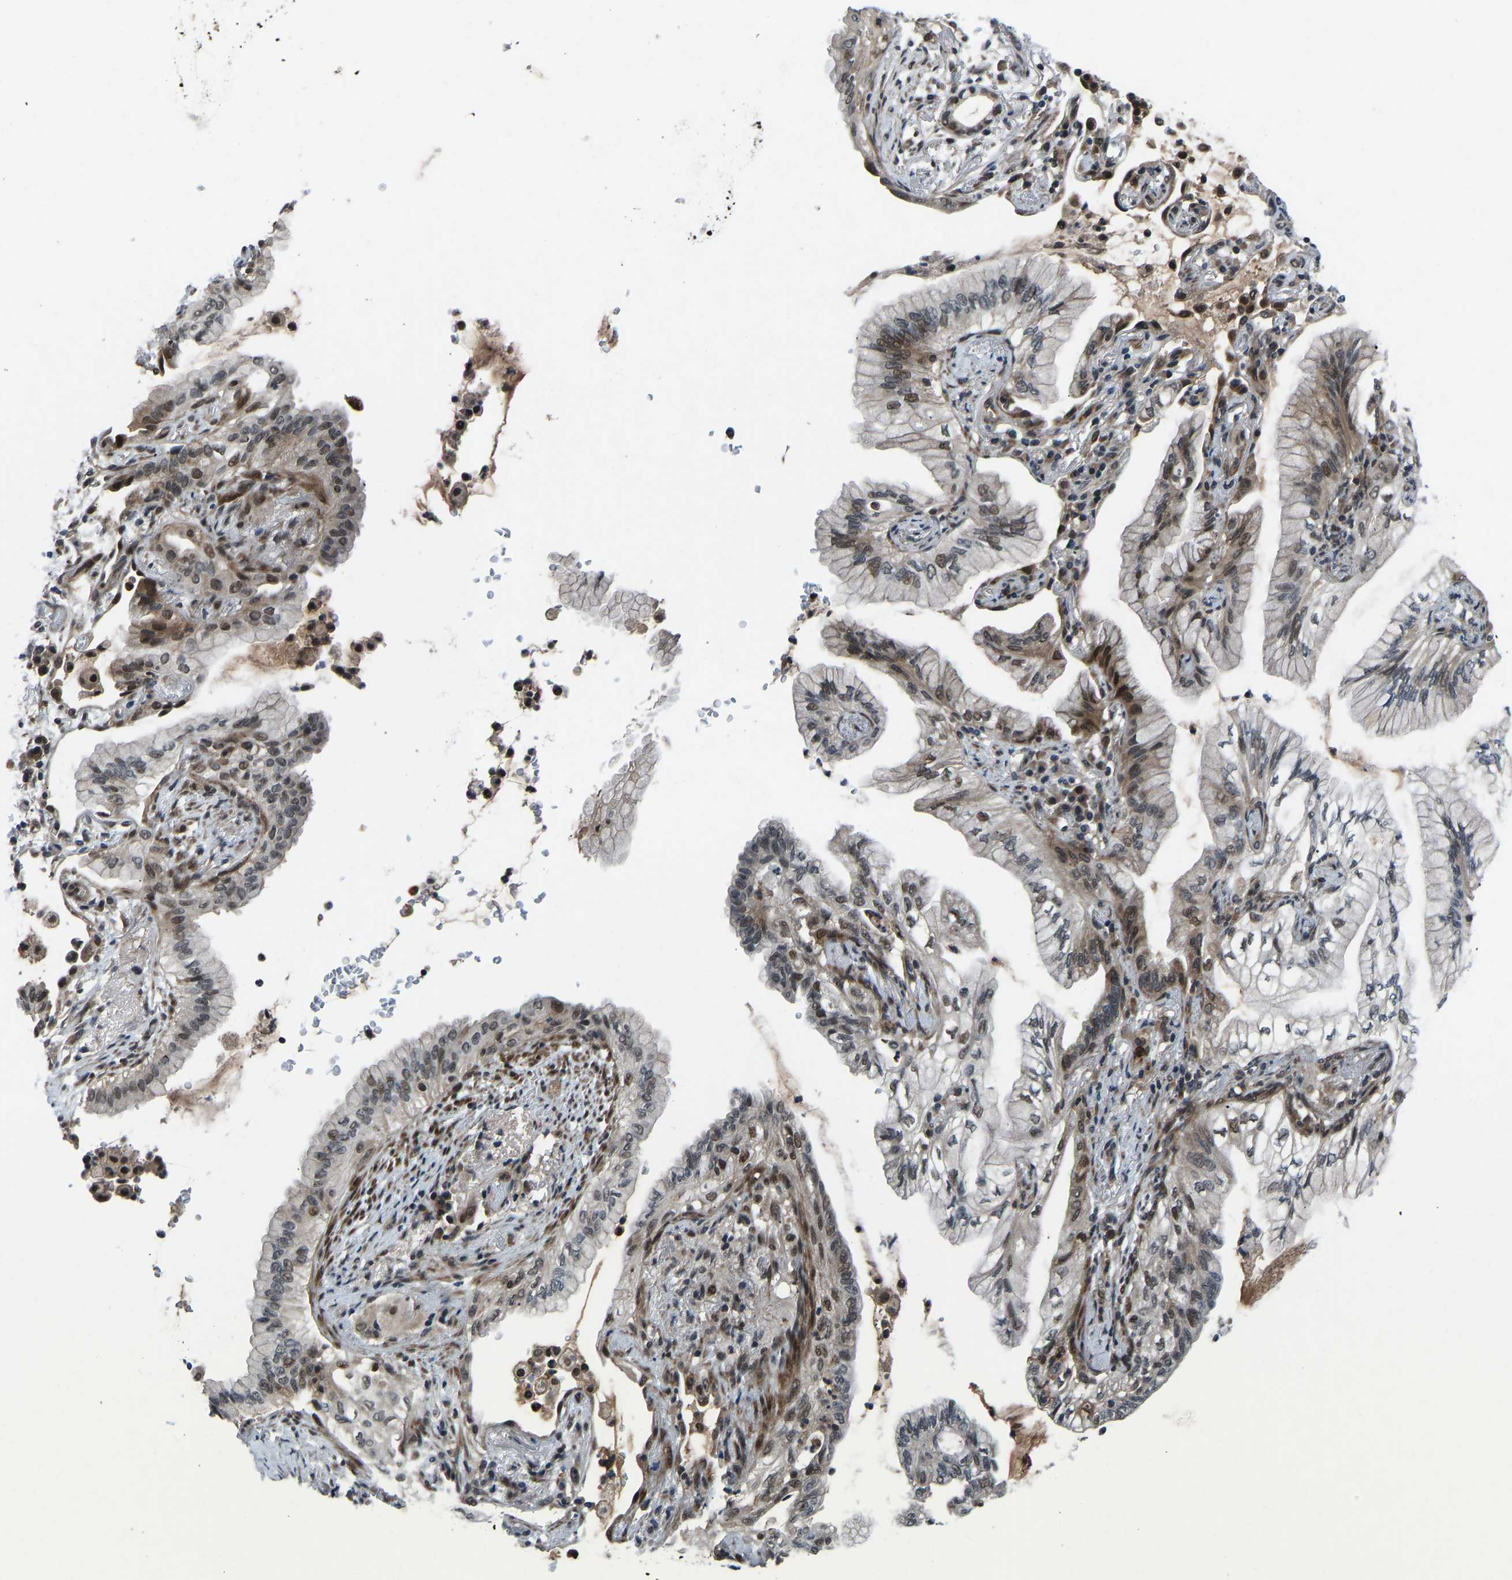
{"staining": {"intensity": "moderate", "quantity": "25%-75%", "location": "cytoplasmic/membranous,nuclear"}, "tissue": "lung cancer", "cell_type": "Tumor cells", "image_type": "cancer", "snomed": [{"axis": "morphology", "description": "Adenocarcinoma, NOS"}, {"axis": "topography", "description": "Lung"}], "caption": "Immunohistochemistry micrograph of neoplastic tissue: lung cancer (adenocarcinoma) stained using immunohistochemistry (IHC) demonstrates medium levels of moderate protein expression localized specifically in the cytoplasmic/membranous and nuclear of tumor cells, appearing as a cytoplasmic/membranous and nuclear brown color.", "gene": "RLIM", "patient": {"sex": "female", "age": 70}}